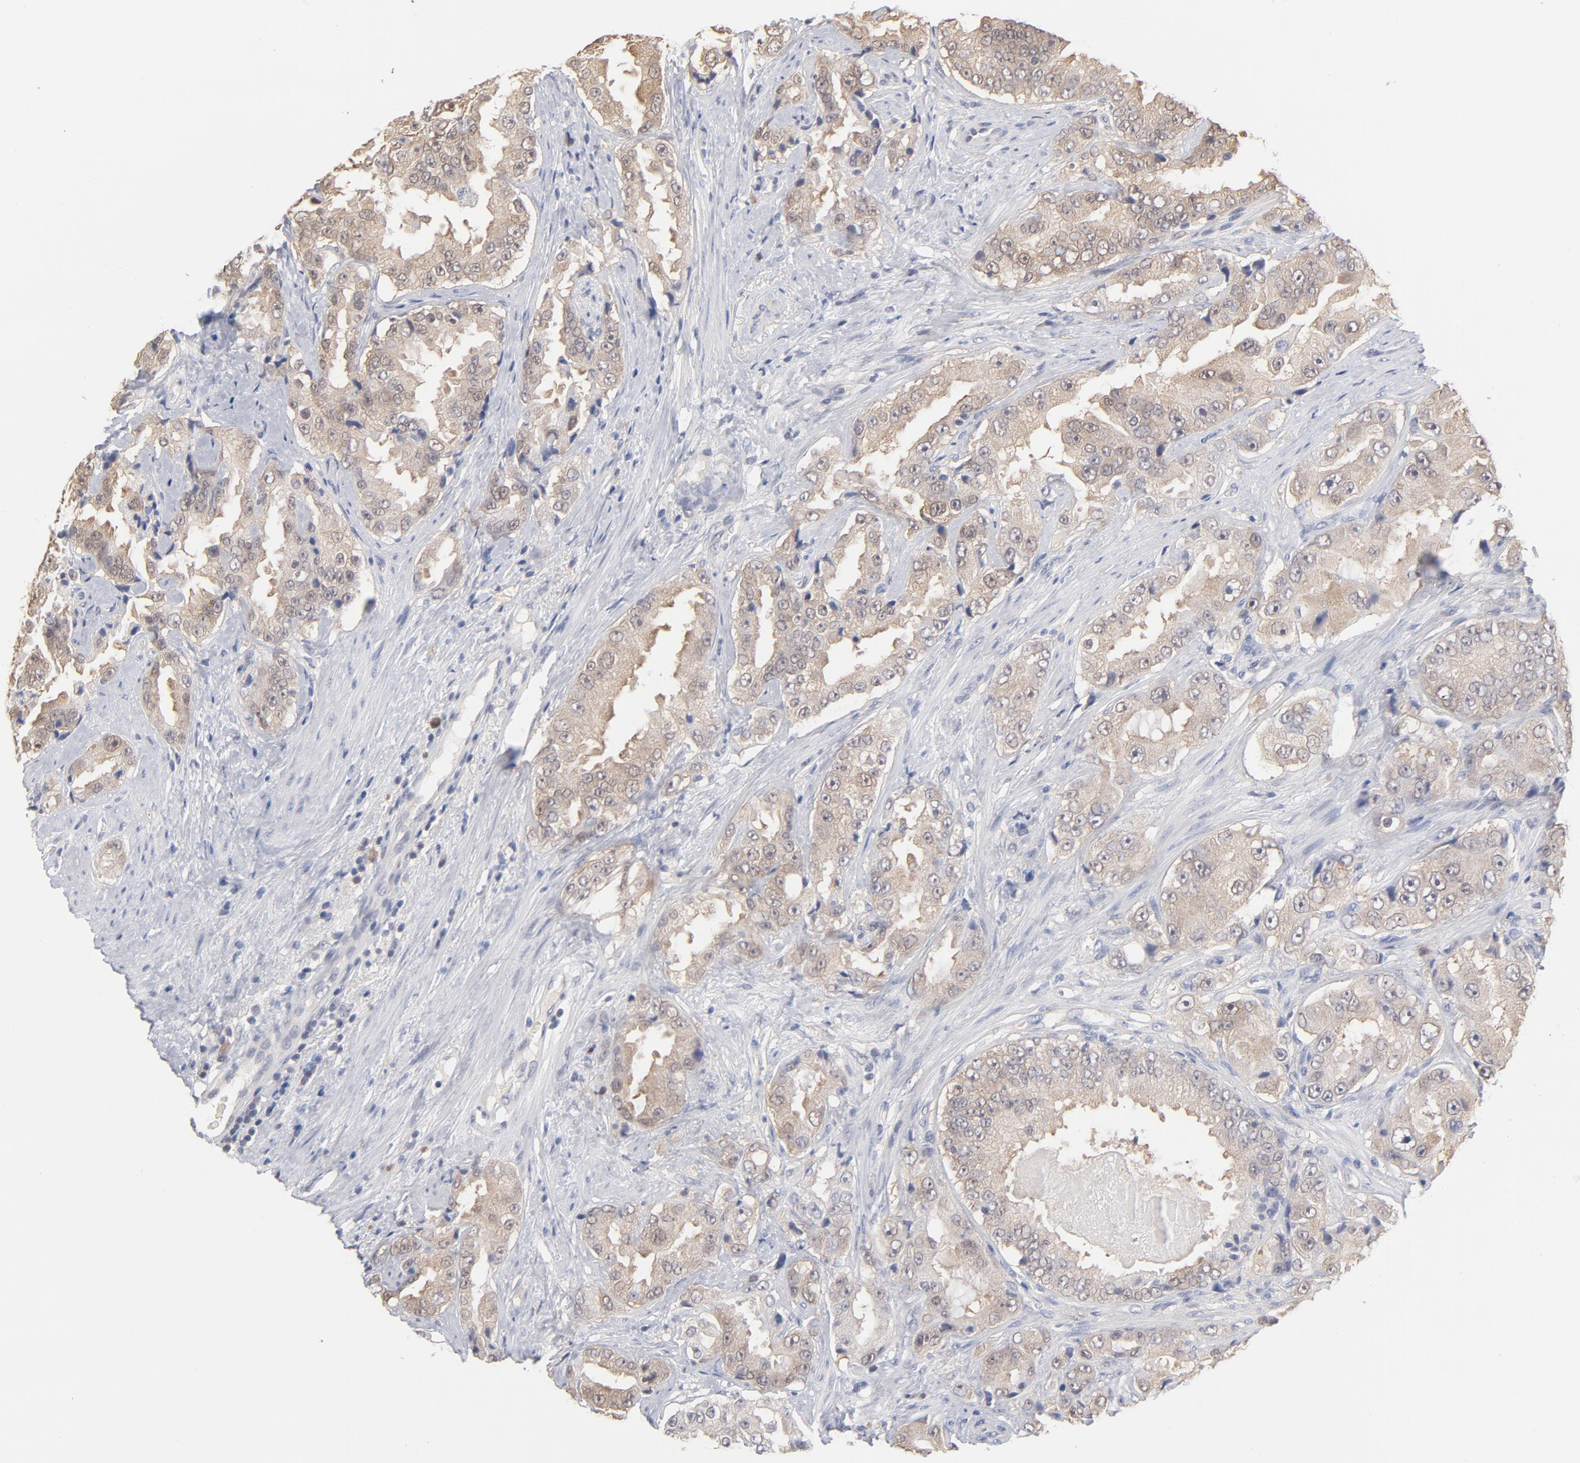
{"staining": {"intensity": "weak", "quantity": "25%-75%", "location": "cytoplasmic/membranous"}, "tissue": "prostate cancer", "cell_type": "Tumor cells", "image_type": "cancer", "snomed": [{"axis": "morphology", "description": "Adenocarcinoma, High grade"}, {"axis": "topography", "description": "Prostate"}], "caption": "Brown immunohistochemical staining in human prostate cancer demonstrates weak cytoplasmic/membranous staining in about 25%-75% of tumor cells. (IHC, brightfield microscopy, high magnification).", "gene": "MIF", "patient": {"sex": "male", "age": 73}}